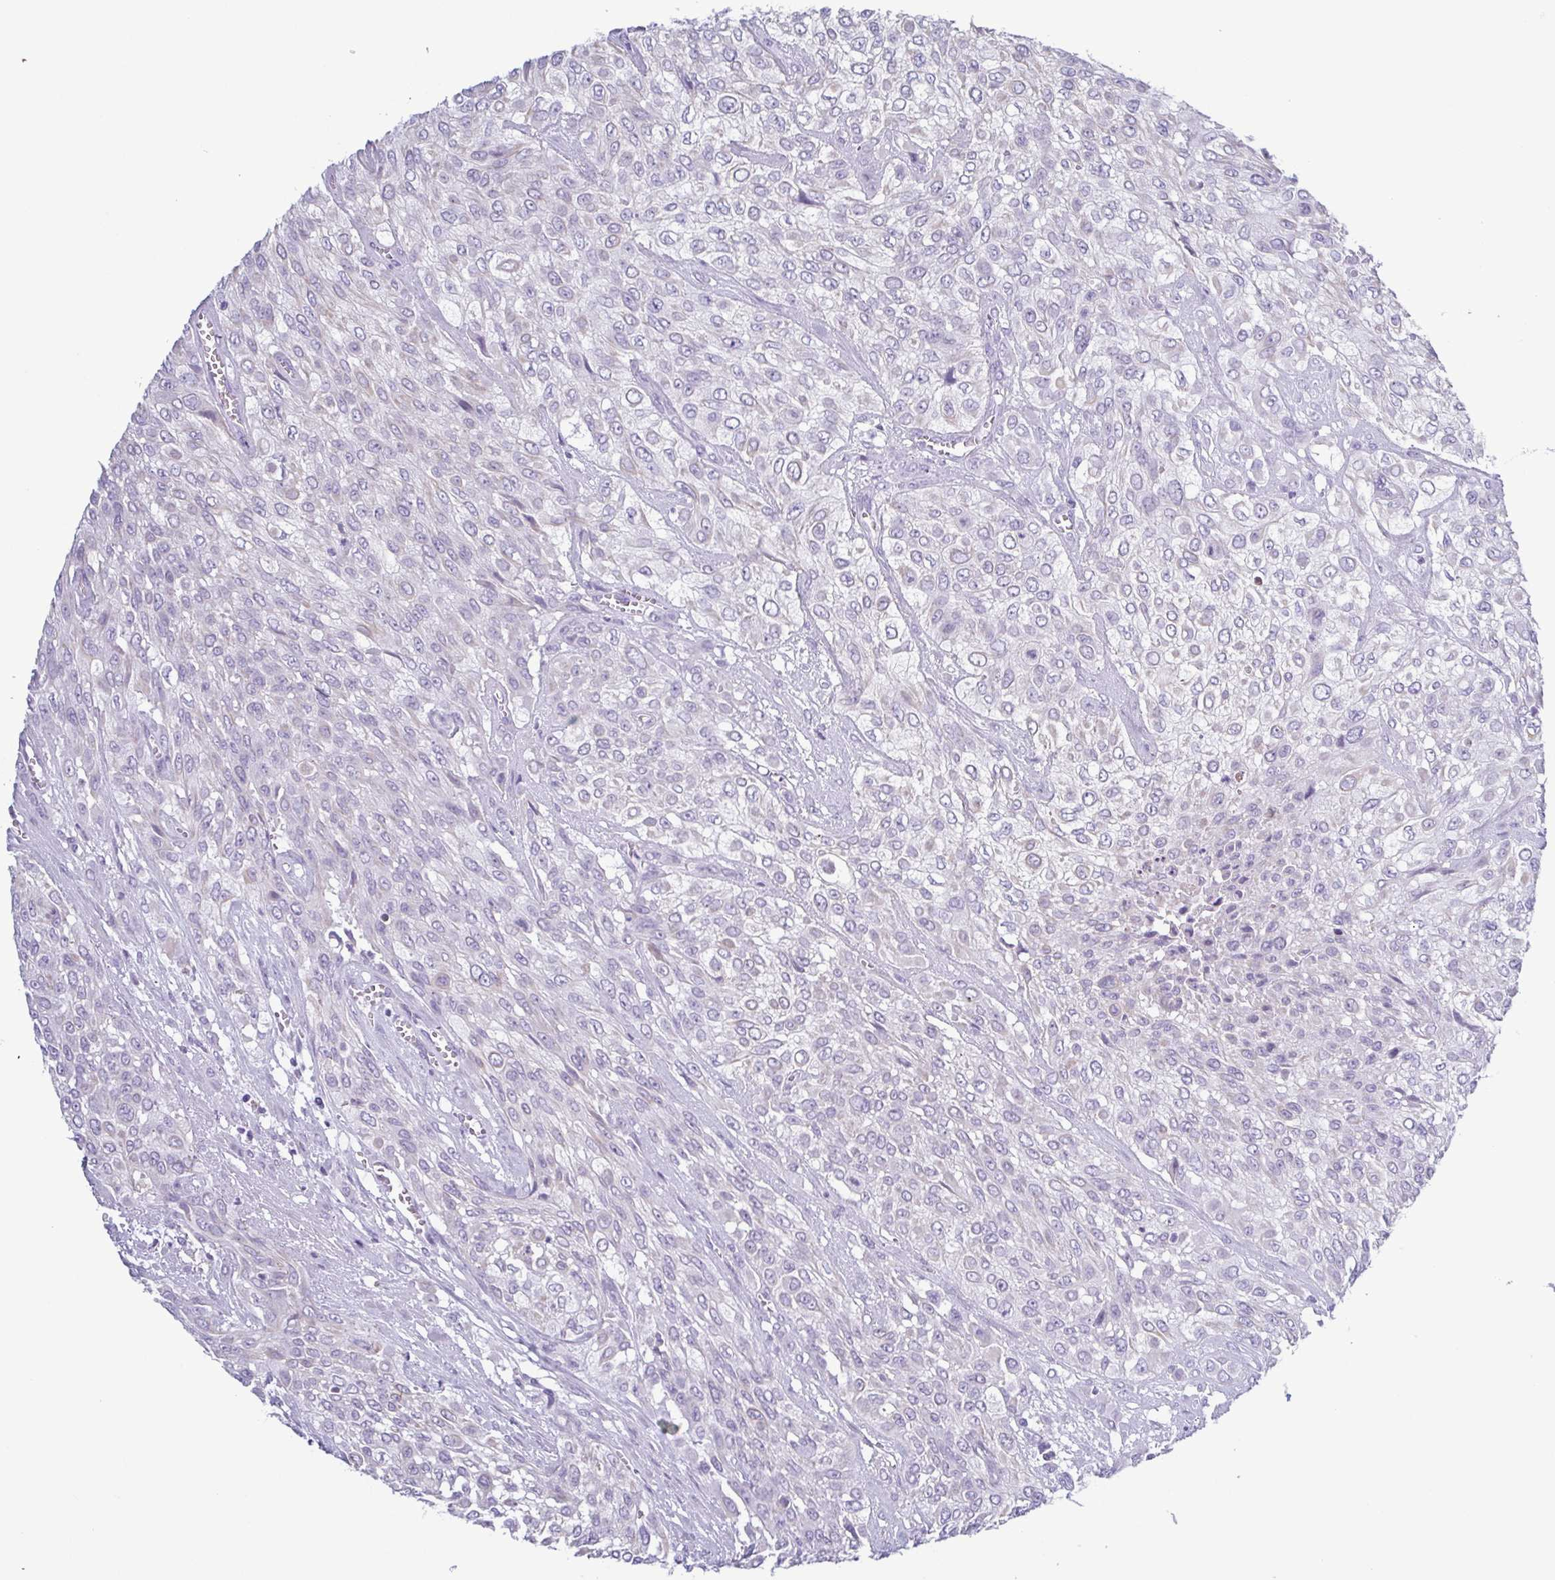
{"staining": {"intensity": "negative", "quantity": "none", "location": "none"}, "tissue": "urothelial cancer", "cell_type": "Tumor cells", "image_type": "cancer", "snomed": [{"axis": "morphology", "description": "Urothelial carcinoma, High grade"}, {"axis": "topography", "description": "Urinary bladder"}], "caption": "A photomicrograph of urothelial cancer stained for a protein shows no brown staining in tumor cells.", "gene": "KRT10", "patient": {"sex": "male", "age": 57}}